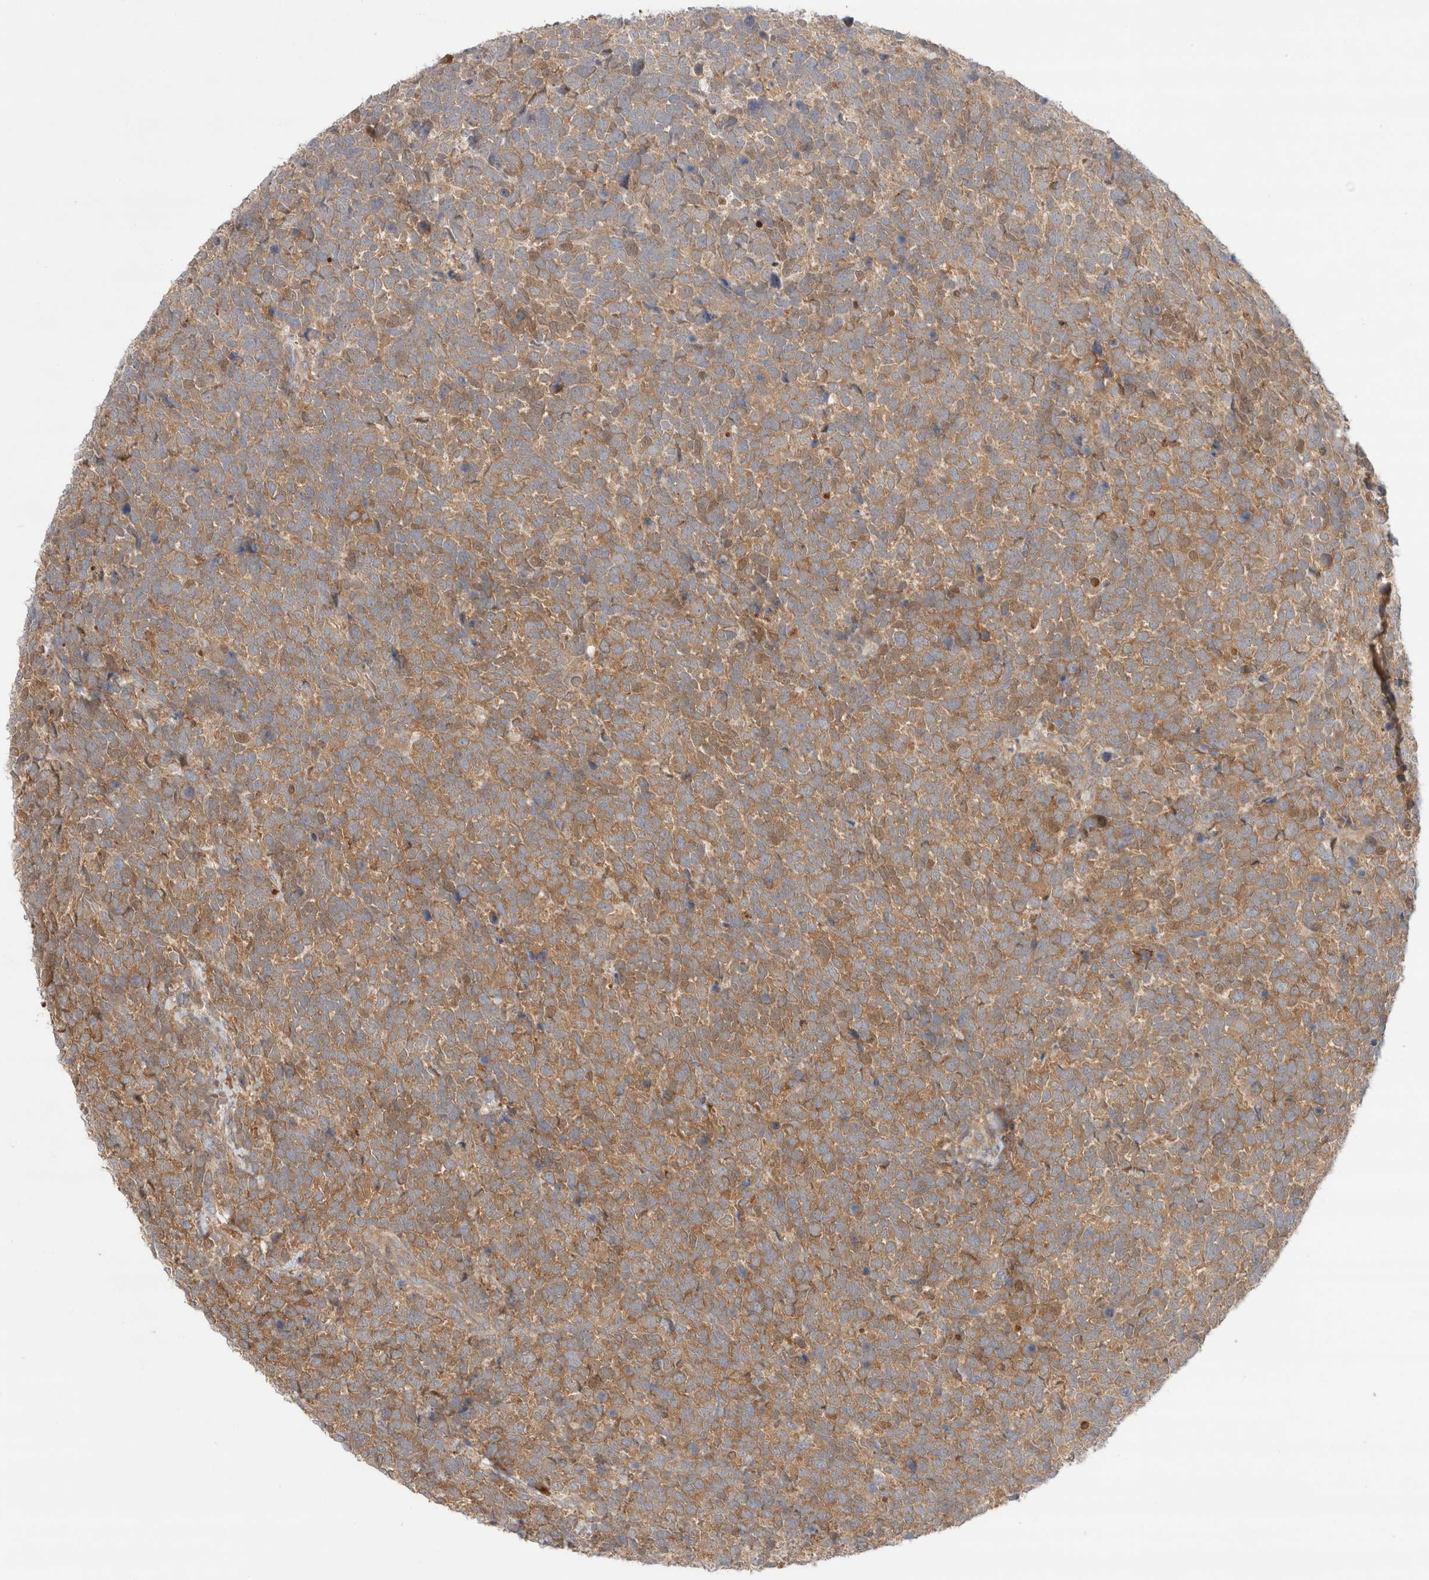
{"staining": {"intensity": "moderate", "quantity": ">75%", "location": "cytoplasmic/membranous"}, "tissue": "urothelial cancer", "cell_type": "Tumor cells", "image_type": "cancer", "snomed": [{"axis": "morphology", "description": "Urothelial carcinoma, High grade"}, {"axis": "topography", "description": "Urinary bladder"}], "caption": "About >75% of tumor cells in urothelial carcinoma (high-grade) display moderate cytoplasmic/membranous protein expression as visualized by brown immunohistochemical staining.", "gene": "KLHL14", "patient": {"sex": "female", "age": 82}}